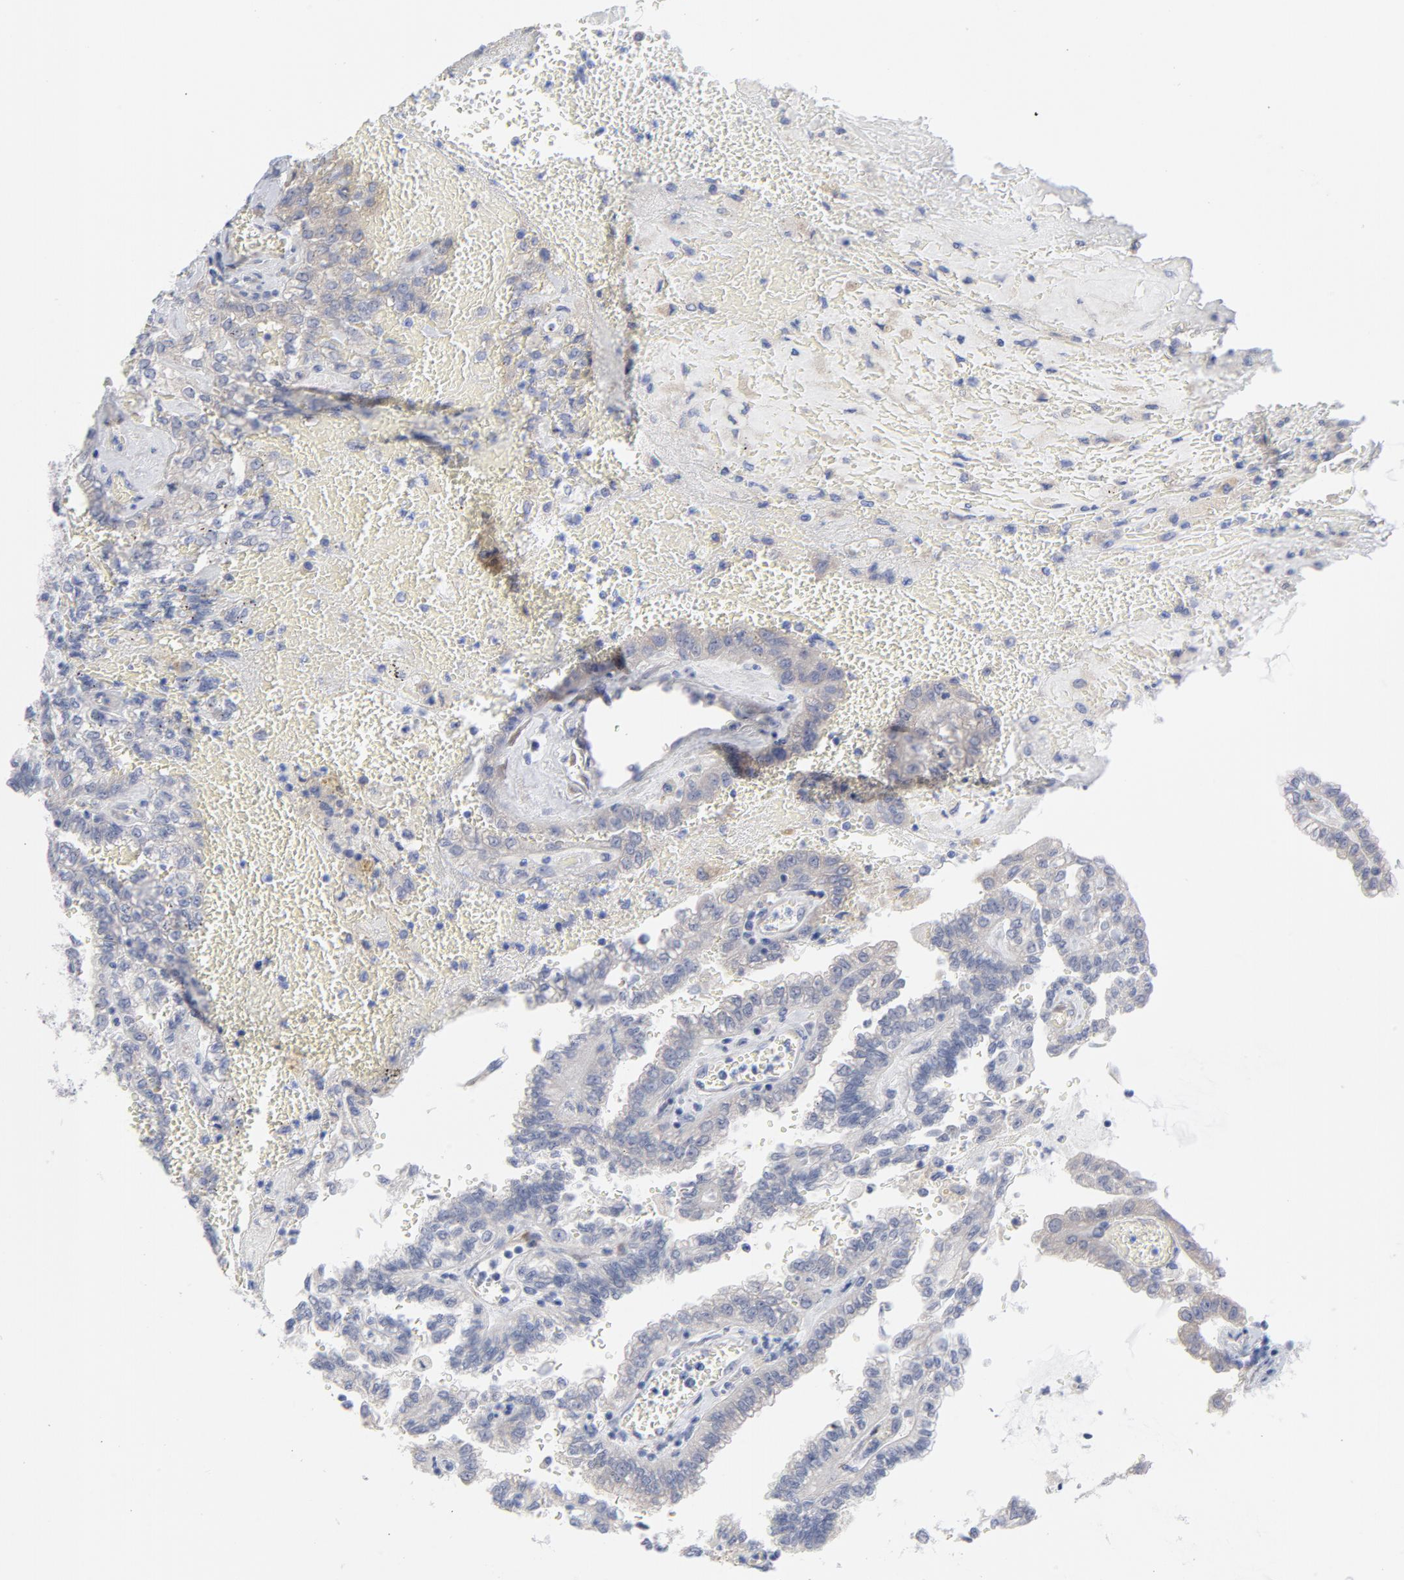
{"staining": {"intensity": "weak", "quantity": "<25%", "location": "cytoplasmic/membranous"}, "tissue": "renal cancer", "cell_type": "Tumor cells", "image_type": "cancer", "snomed": [{"axis": "morphology", "description": "Inflammation, NOS"}, {"axis": "morphology", "description": "Adenocarcinoma, NOS"}, {"axis": "topography", "description": "Kidney"}], "caption": "The photomicrograph displays no staining of tumor cells in renal cancer (adenocarcinoma).", "gene": "CPE", "patient": {"sex": "male", "age": 68}}